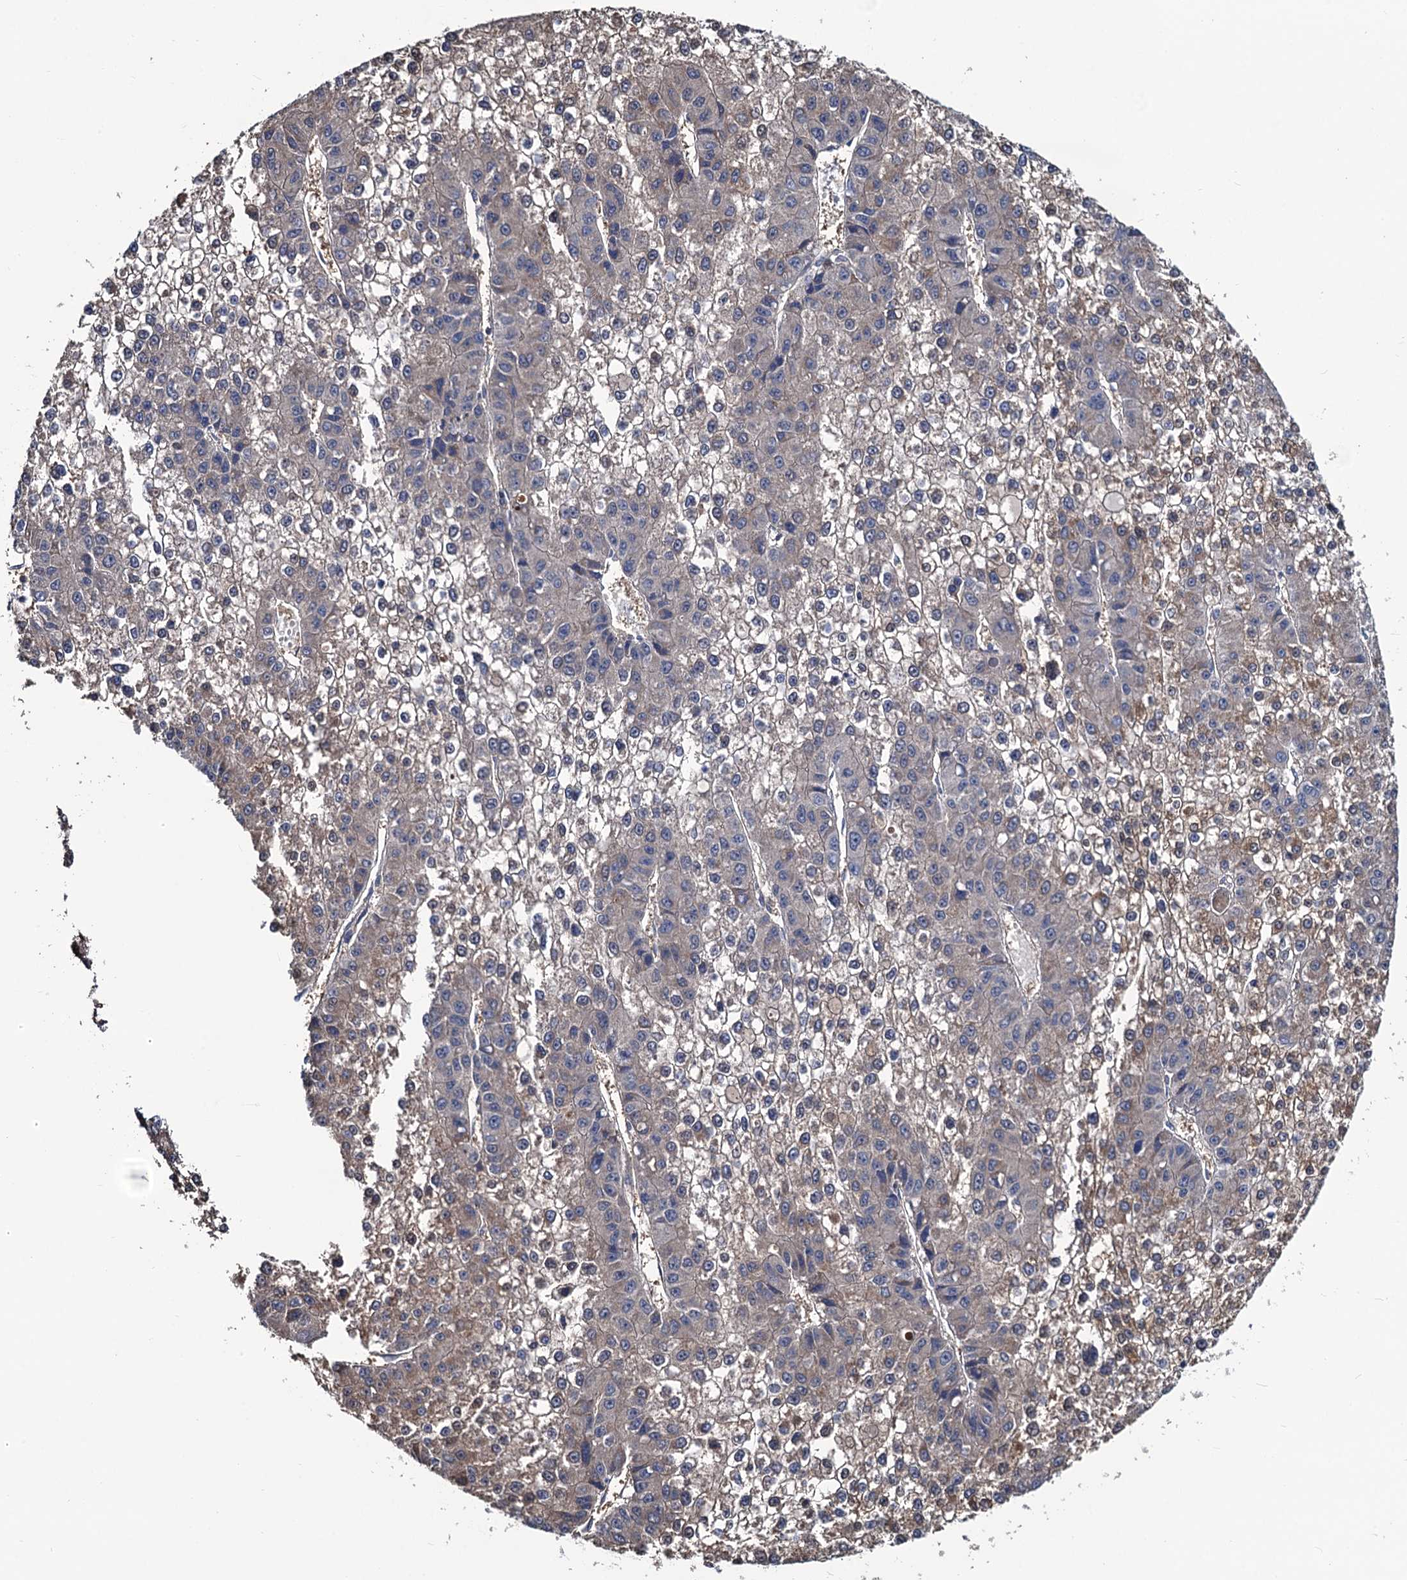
{"staining": {"intensity": "weak", "quantity": "<25%", "location": "cytoplasmic/membranous"}, "tissue": "liver cancer", "cell_type": "Tumor cells", "image_type": "cancer", "snomed": [{"axis": "morphology", "description": "Carcinoma, Hepatocellular, NOS"}, {"axis": "topography", "description": "Liver"}], "caption": "A micrograph of hepatocellular carcinoma (liver) stained for a protein exhibits no brown staining in tumor cells. (Stains: DAB (3,3'-diaminobenzidine) IHC with hematoxylin counter stain, Microscopy: brightfield microscopy at high magnification).", "gene": "RTKN2", "patient": {"sex": "female", "age": 73}}